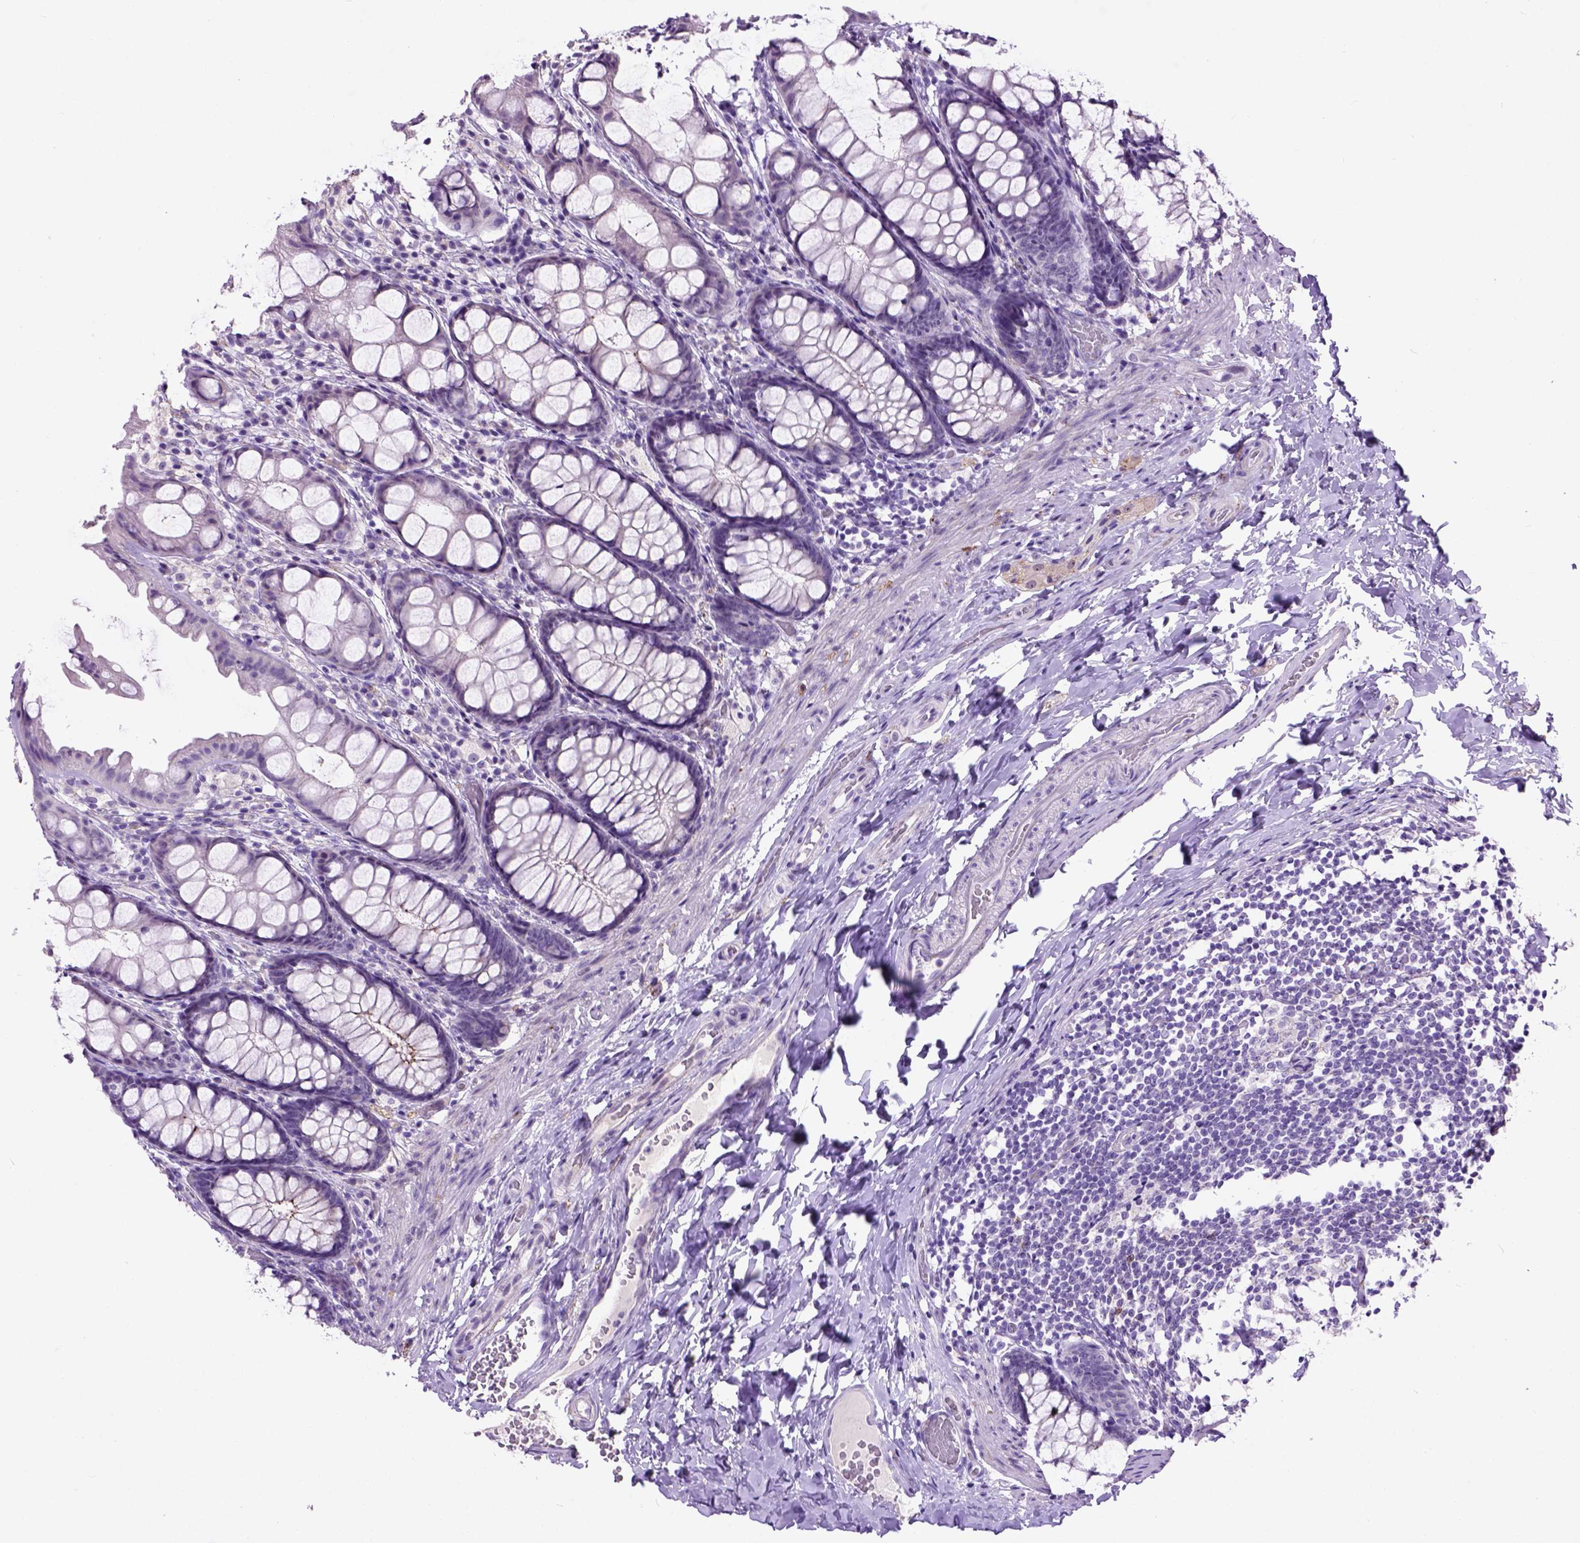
{"staining": {"intensity": "negative", "quantity": "none", "location": "none"}, "tissue": "colon", "cell_type": "Endothelial cells", "image_type": "normal", "snomed": [{"axis": "morphology", "description": "Normal tissue, NOS"}, {"axis": "topography", "description": "Colon"}], "caption": "Immunohistochemistry (IHC) of normal colon demonstrates no staining in endothelial cells.", "gene": "MAPT", "patient": {"sex": "male", "age": 47}}